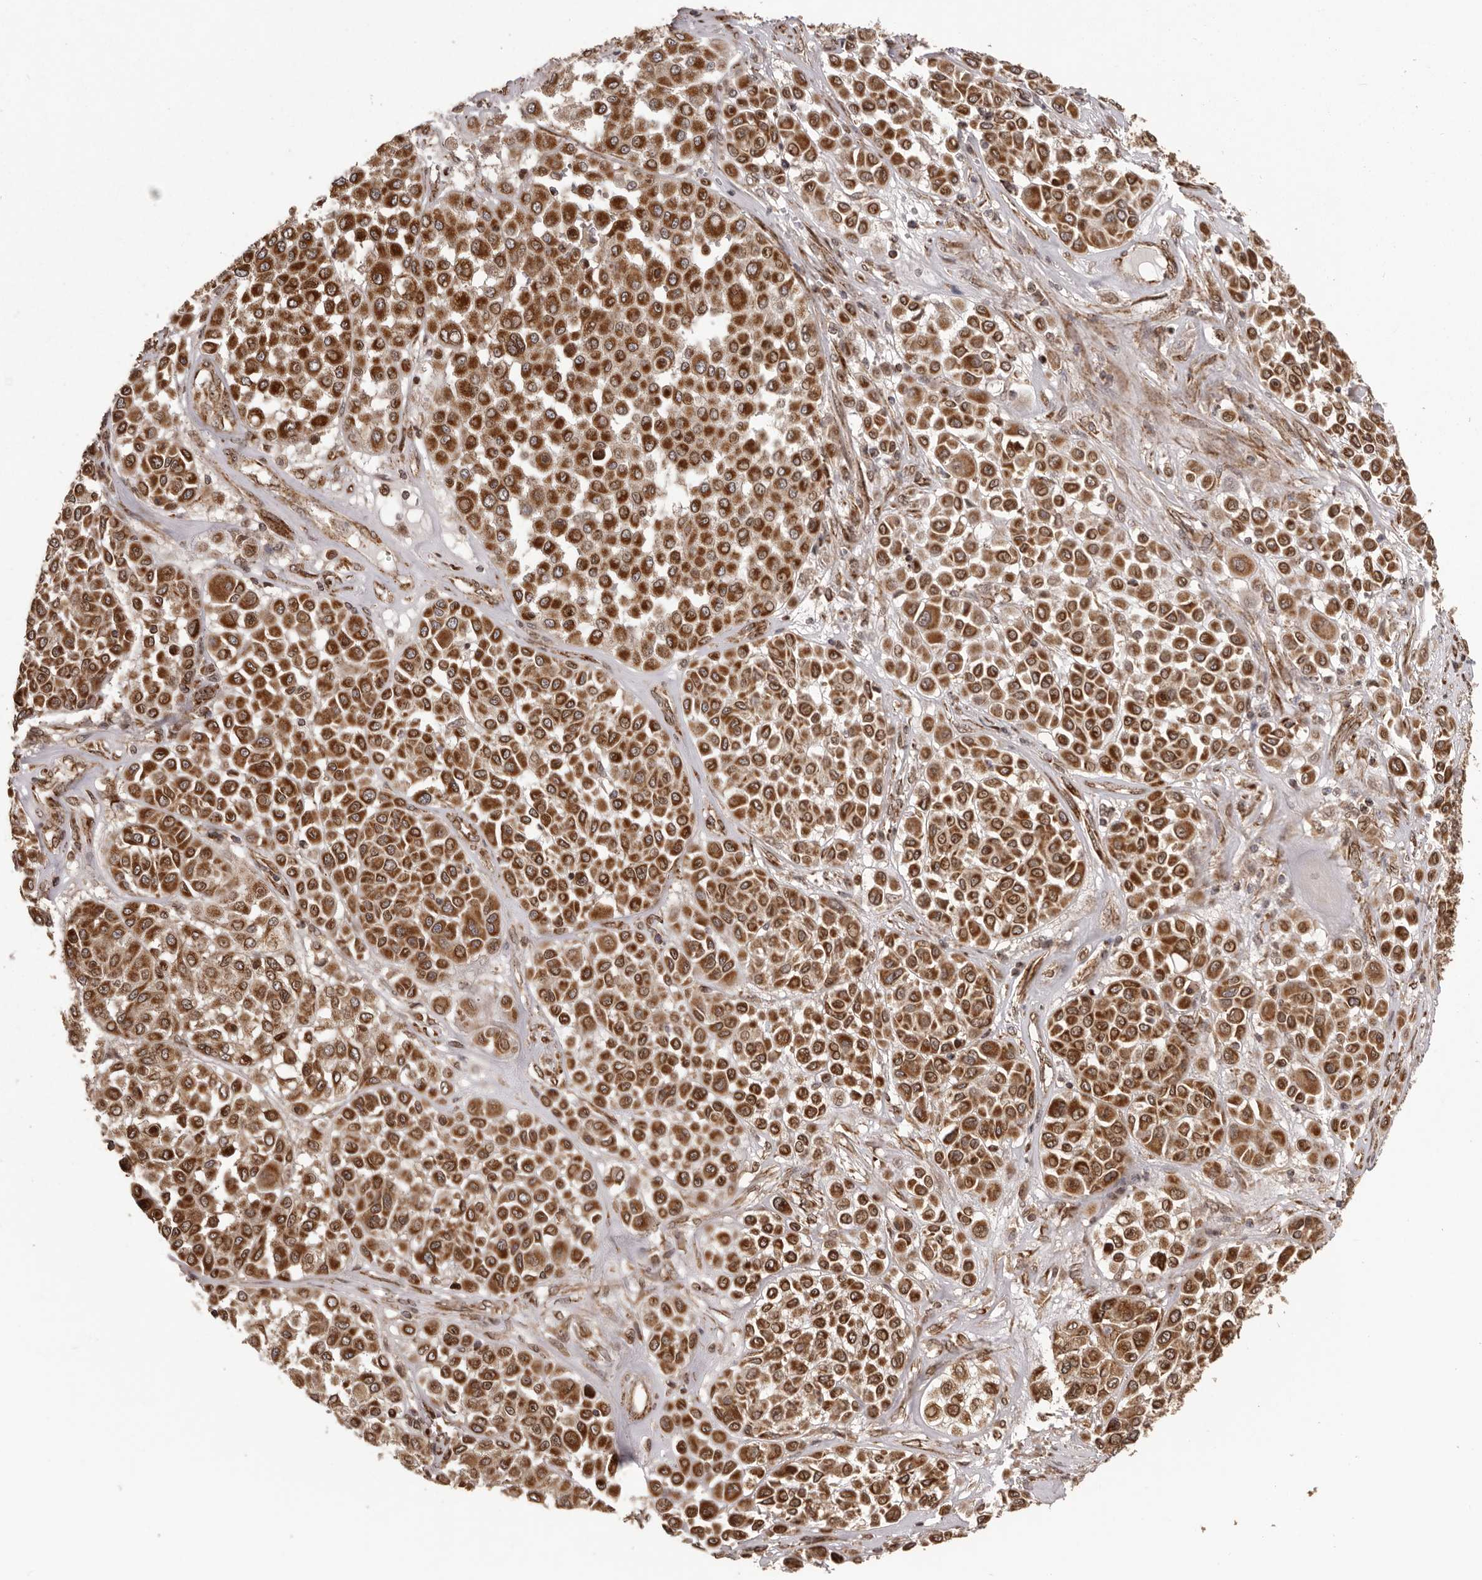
{"staining": {"intensity": "strong", "quantity": ">75%", "location": "cytoplasmic/membranous"}, "tissue": "melanoma", "cell_type": "Tumor cells", "image_type": "cancer", "snomed": [{"axis": "morphology", "description": "Malignant melanoma, Metastatic site"}, {"axis": "topography", "description": "Soft tissue"}], "caption": "Immunohistochemical staining of human melanoma exhibits strong cytoplasmic/membranous protein staining in about >75% of tumor cells. (Stains: DAB in brown, nuclei in blue, Microscopy: brightfield microscopy at high magnification).", "gene": "CHRM2", "patient": {"sex": "male", "age": 41}}